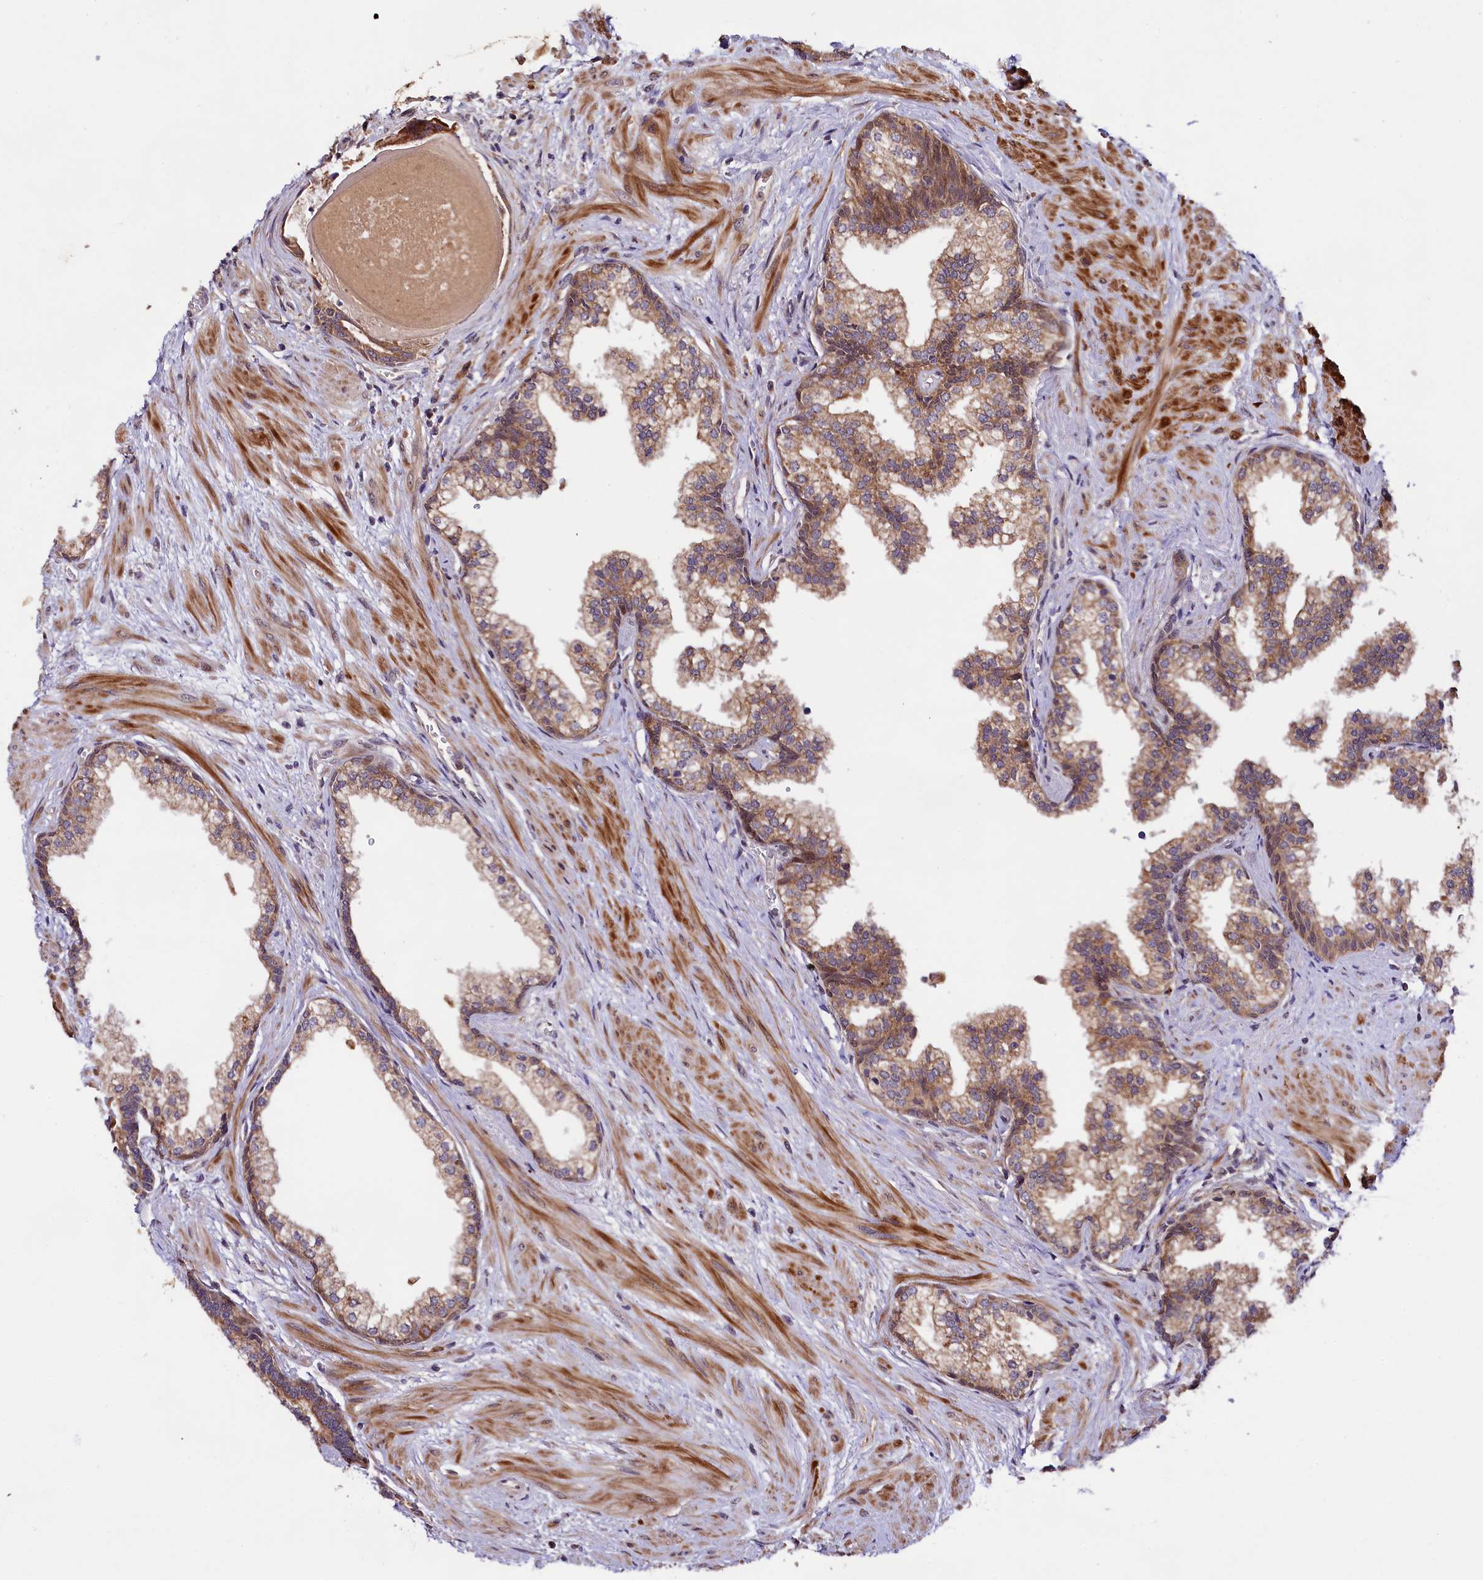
{"staining": {"intensity": "moderate", "quantity": ">75%", "location": "cytoplasmic/membranous"}, "tissue": "prostate", "cell_type": "Glandular cells", "image_type": "normal", "snomed": [{"axis": "morphology", "description": "Normal tissue, NOS"}, {"axis": "topography", "description": "Prostate"}], "caption": "Moderate cytoplasmic/membranous protein expression is seen in approximately >75% of glandular cells in prostate.", "gene": "DOHH", "patient": {"sex": "male", "age": 57}}